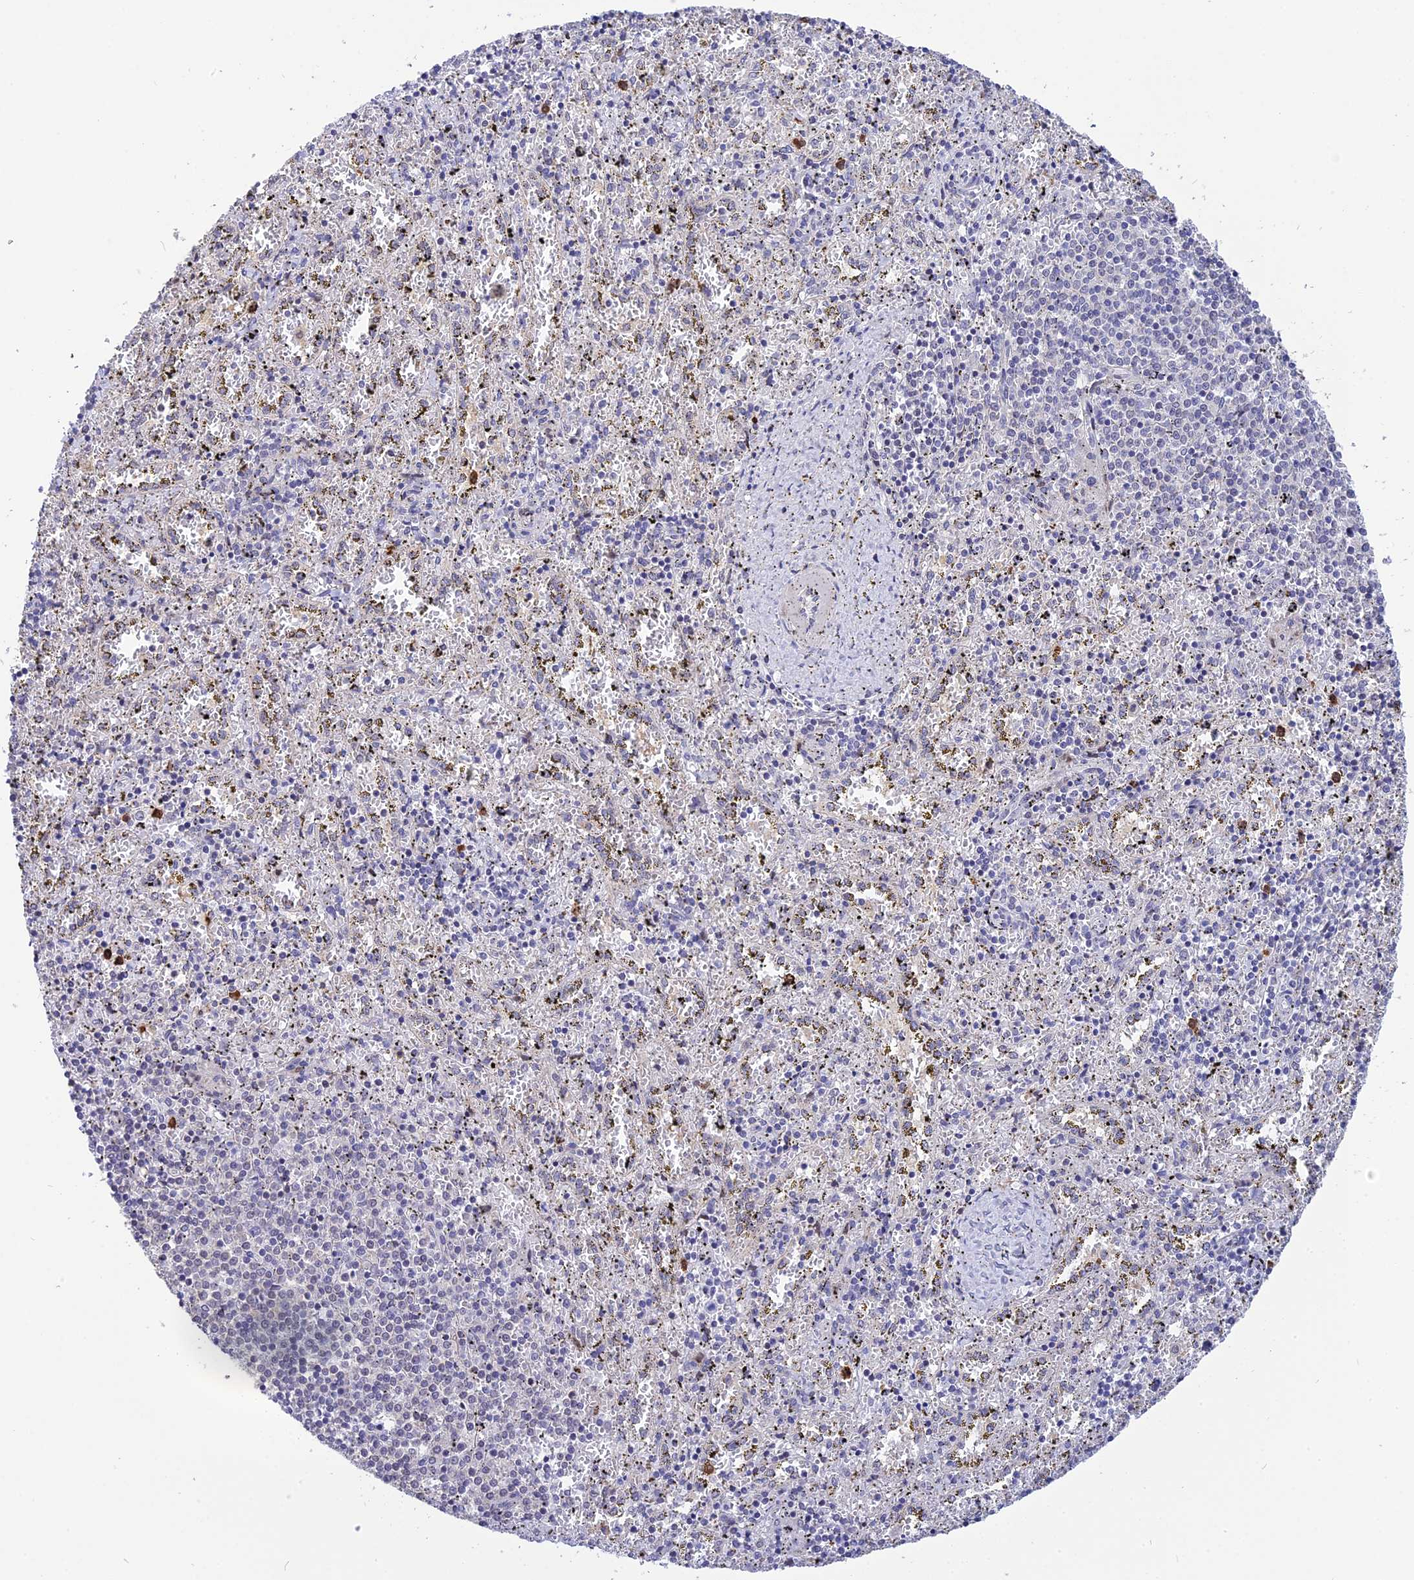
{"staining": {"intensity": "negative", "quantity": "none", "location": "none"}, "tissue": "spleen", "cell_type": "Cells in red pulp", "image_type": "normal", "snomed": [{"axis": "morphology", "description": "Normal tissue, NOS"}, {"axis": "topography", "description": "Spleen"}], "caption": "Immunohistochemistry image of benign spleen: spleen stained with DAB (3,3'-diaminobenzidine) exhibits no significant protein staining in cells in red pulp. (IHC, brightfield microscopy, high magnification).", "gene": "KCTD14", "patient": {"sex": "male", "age": 11}}